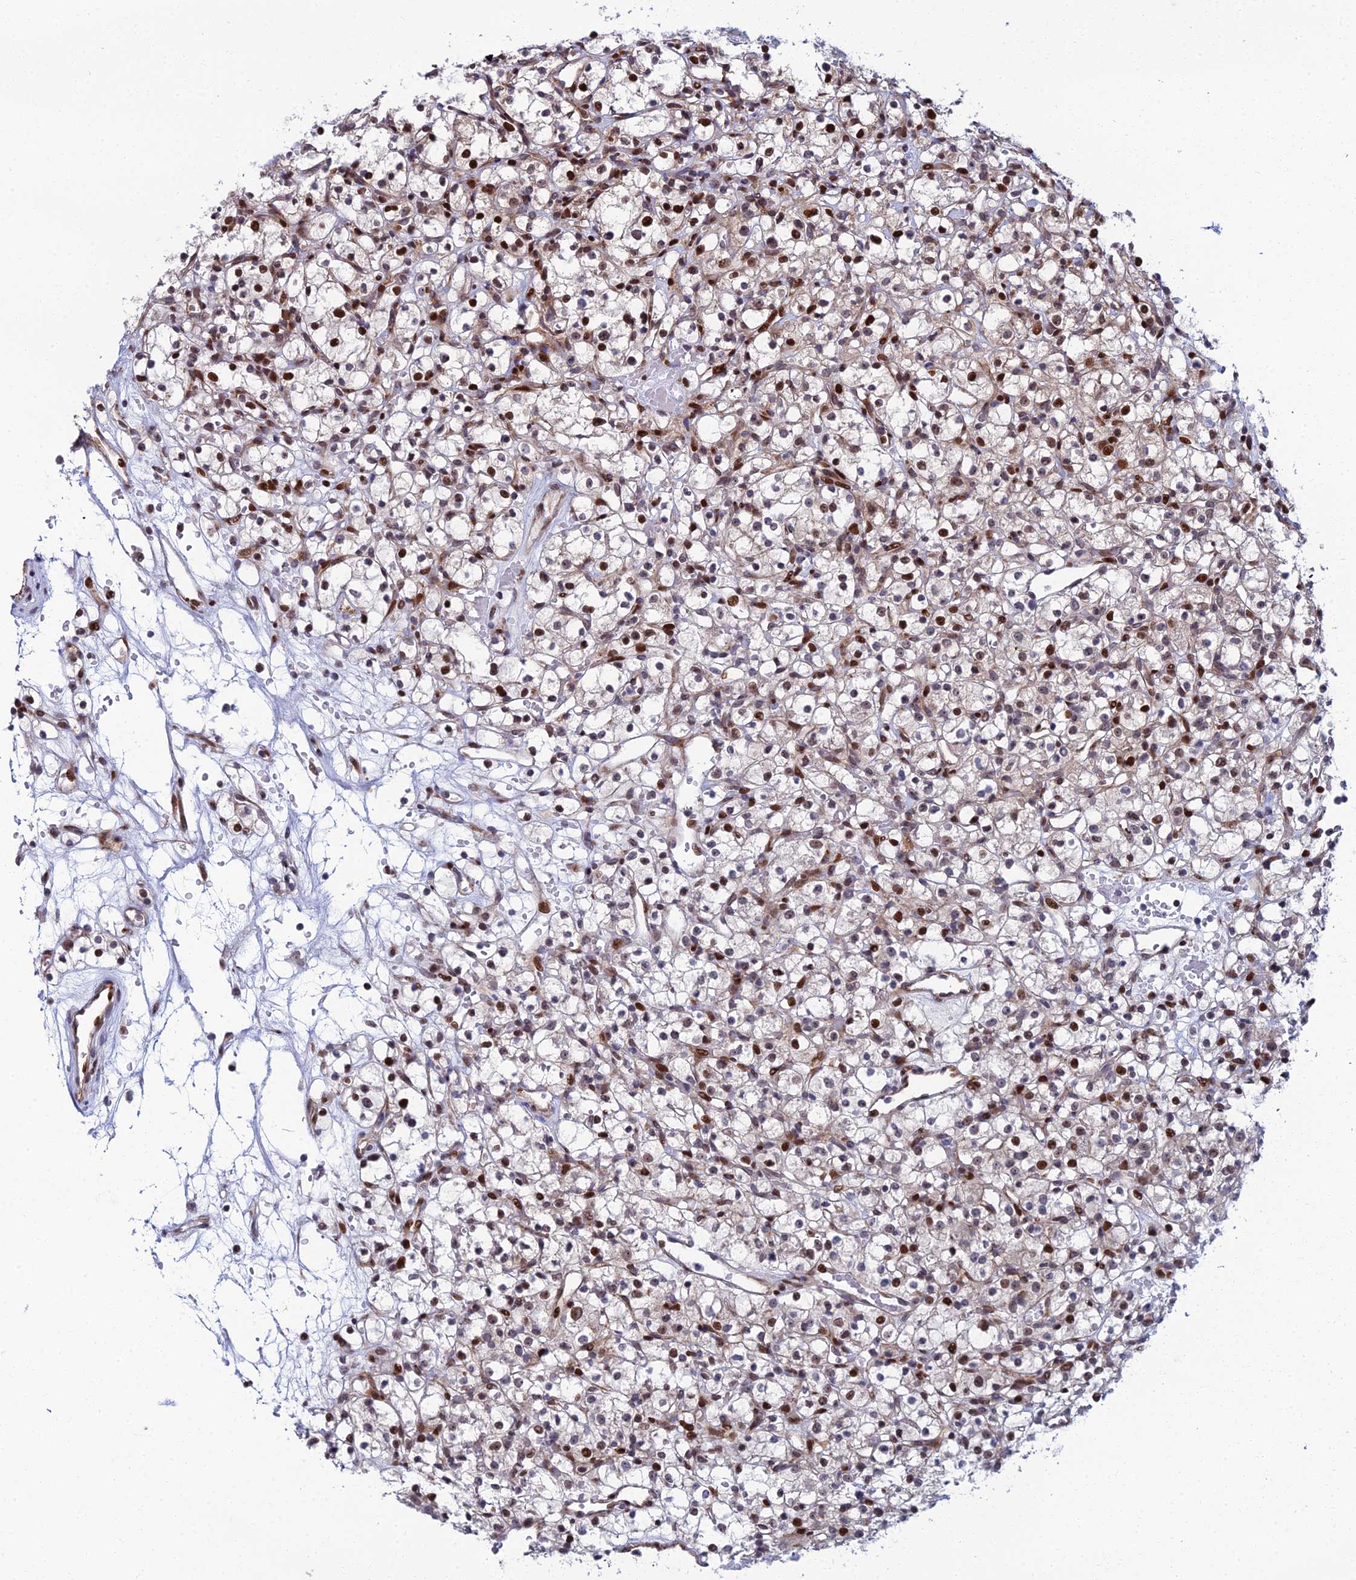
{"staining": {"intensity": "strong", "quantity": "25%-75%", "location": "nuclear"}, "tissue": "renal cancer", "cell_type": "Tumor cells", "image_type": "cancer", "snomed": [{"axis": "morphology", "description": "Adenocarcinoma, NOS"}, {"axis": "topography", "description": "Kidney"}], "caption": "Immunohistochemical staining of human adenocarcinoma (renal) reveals strong nuclear protein staining in about 25%-75% of tumor cells.", "gene": "ZNF668", "patient": {"sex": "female", "age": 59}}